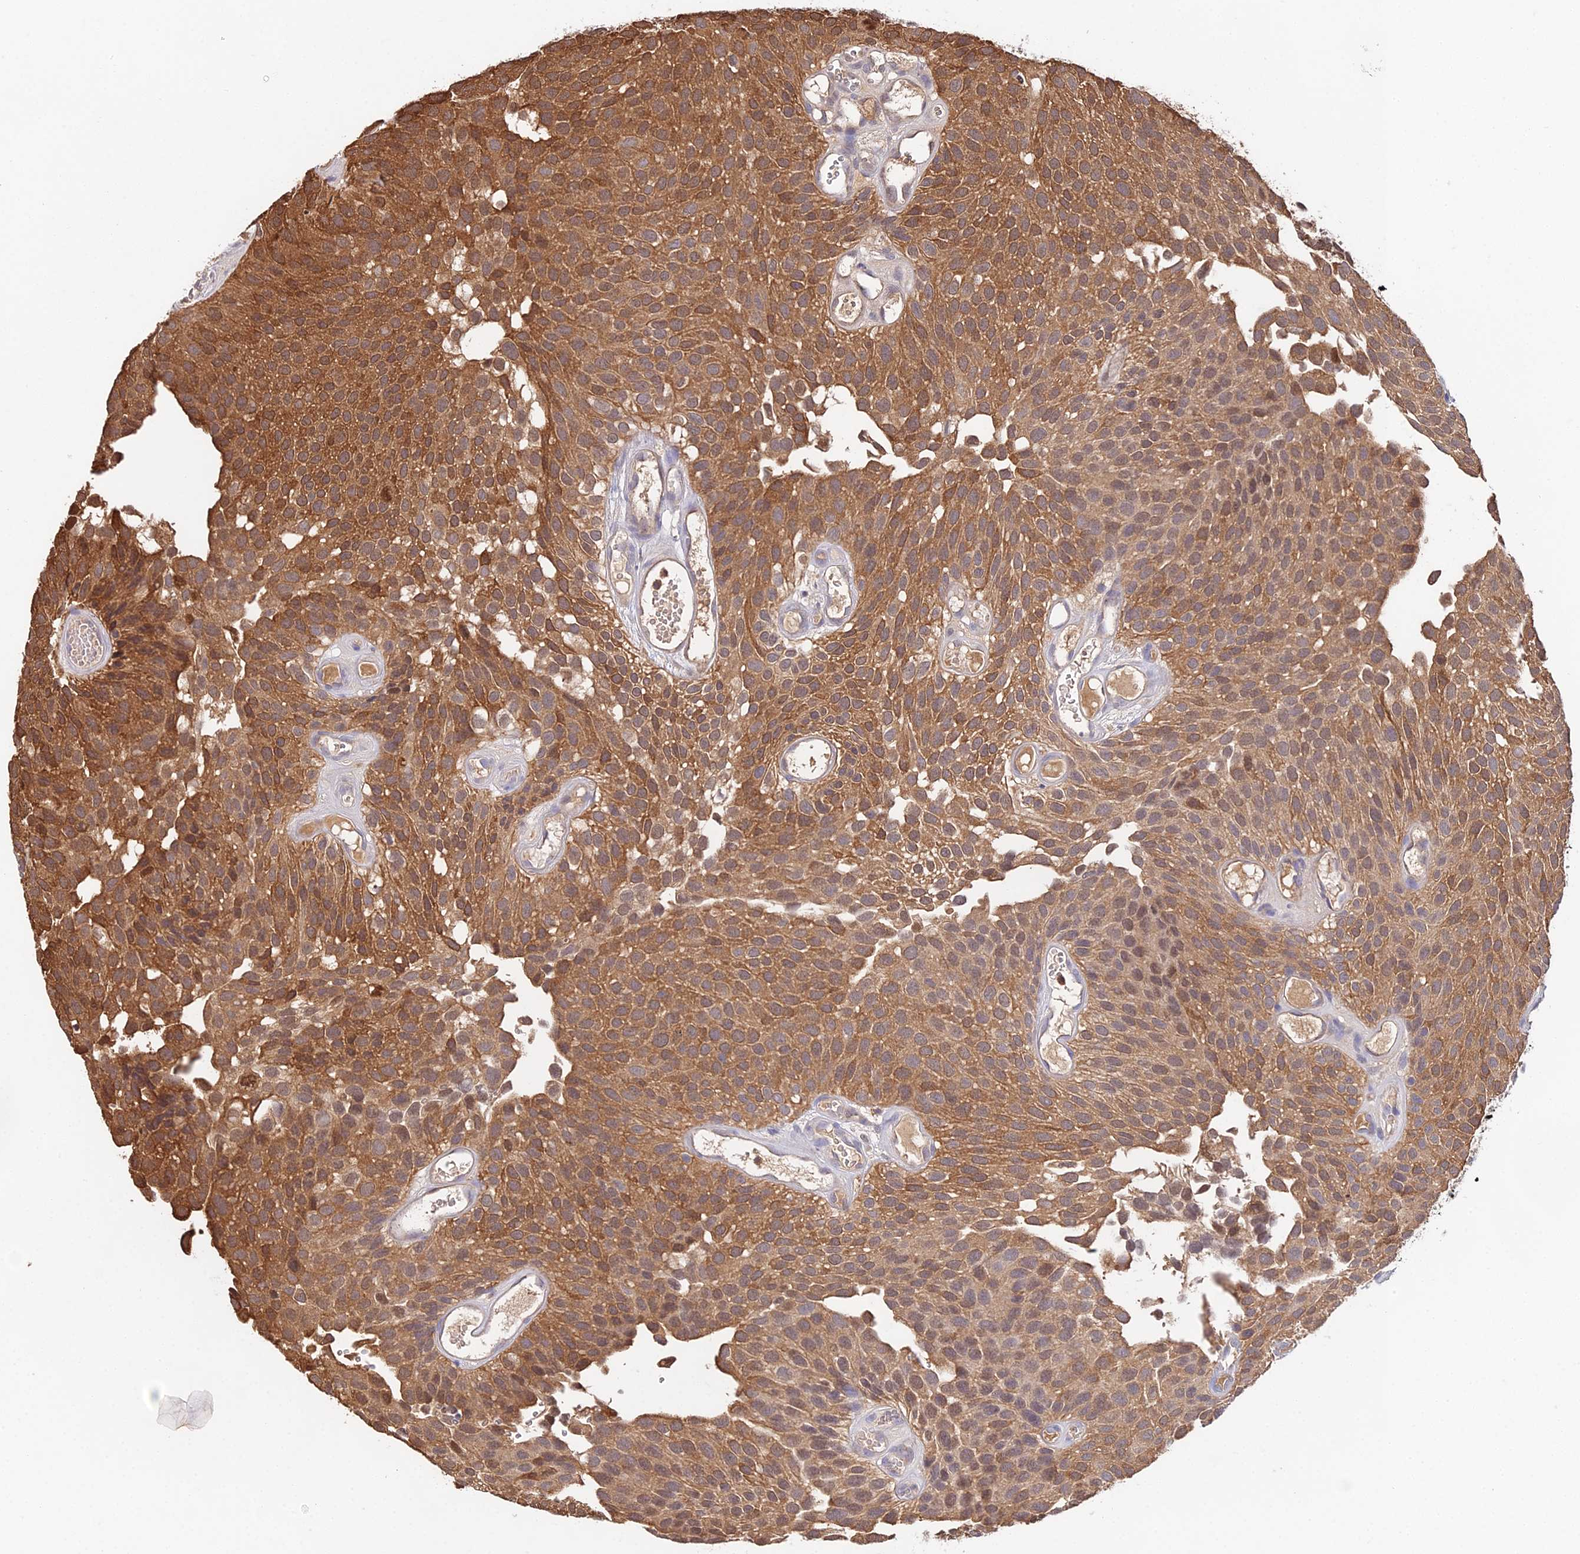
{"staining": {"intensity": "strong", "quantity": ">75%", "location": "cytoplasmic/membranous,nuclear"}, "tissue": "urothelial cancer", "cell_type": "Tumor cells", "image_type": "cancer", "snomed": [{"axis": "morphology", "description": "Urothelial carcinoma, Low grade"}, {"axis": "topography", "description": "Urinary bladder"}], "caption": "Immunohistochemistry (IHC) micrograph of neoplastic tissue: human low-grade urothelial carcinoma stained using immunohistochemistry displays high levels of strong protein expression localized specifically in the cytoplasmic/membranous and nuclear of tumor cells, appearing as a cytoplasmic/membranous and nuclear brown color.", "gene": "FBP1", "patient": {"sex": "male", "age": 89}}